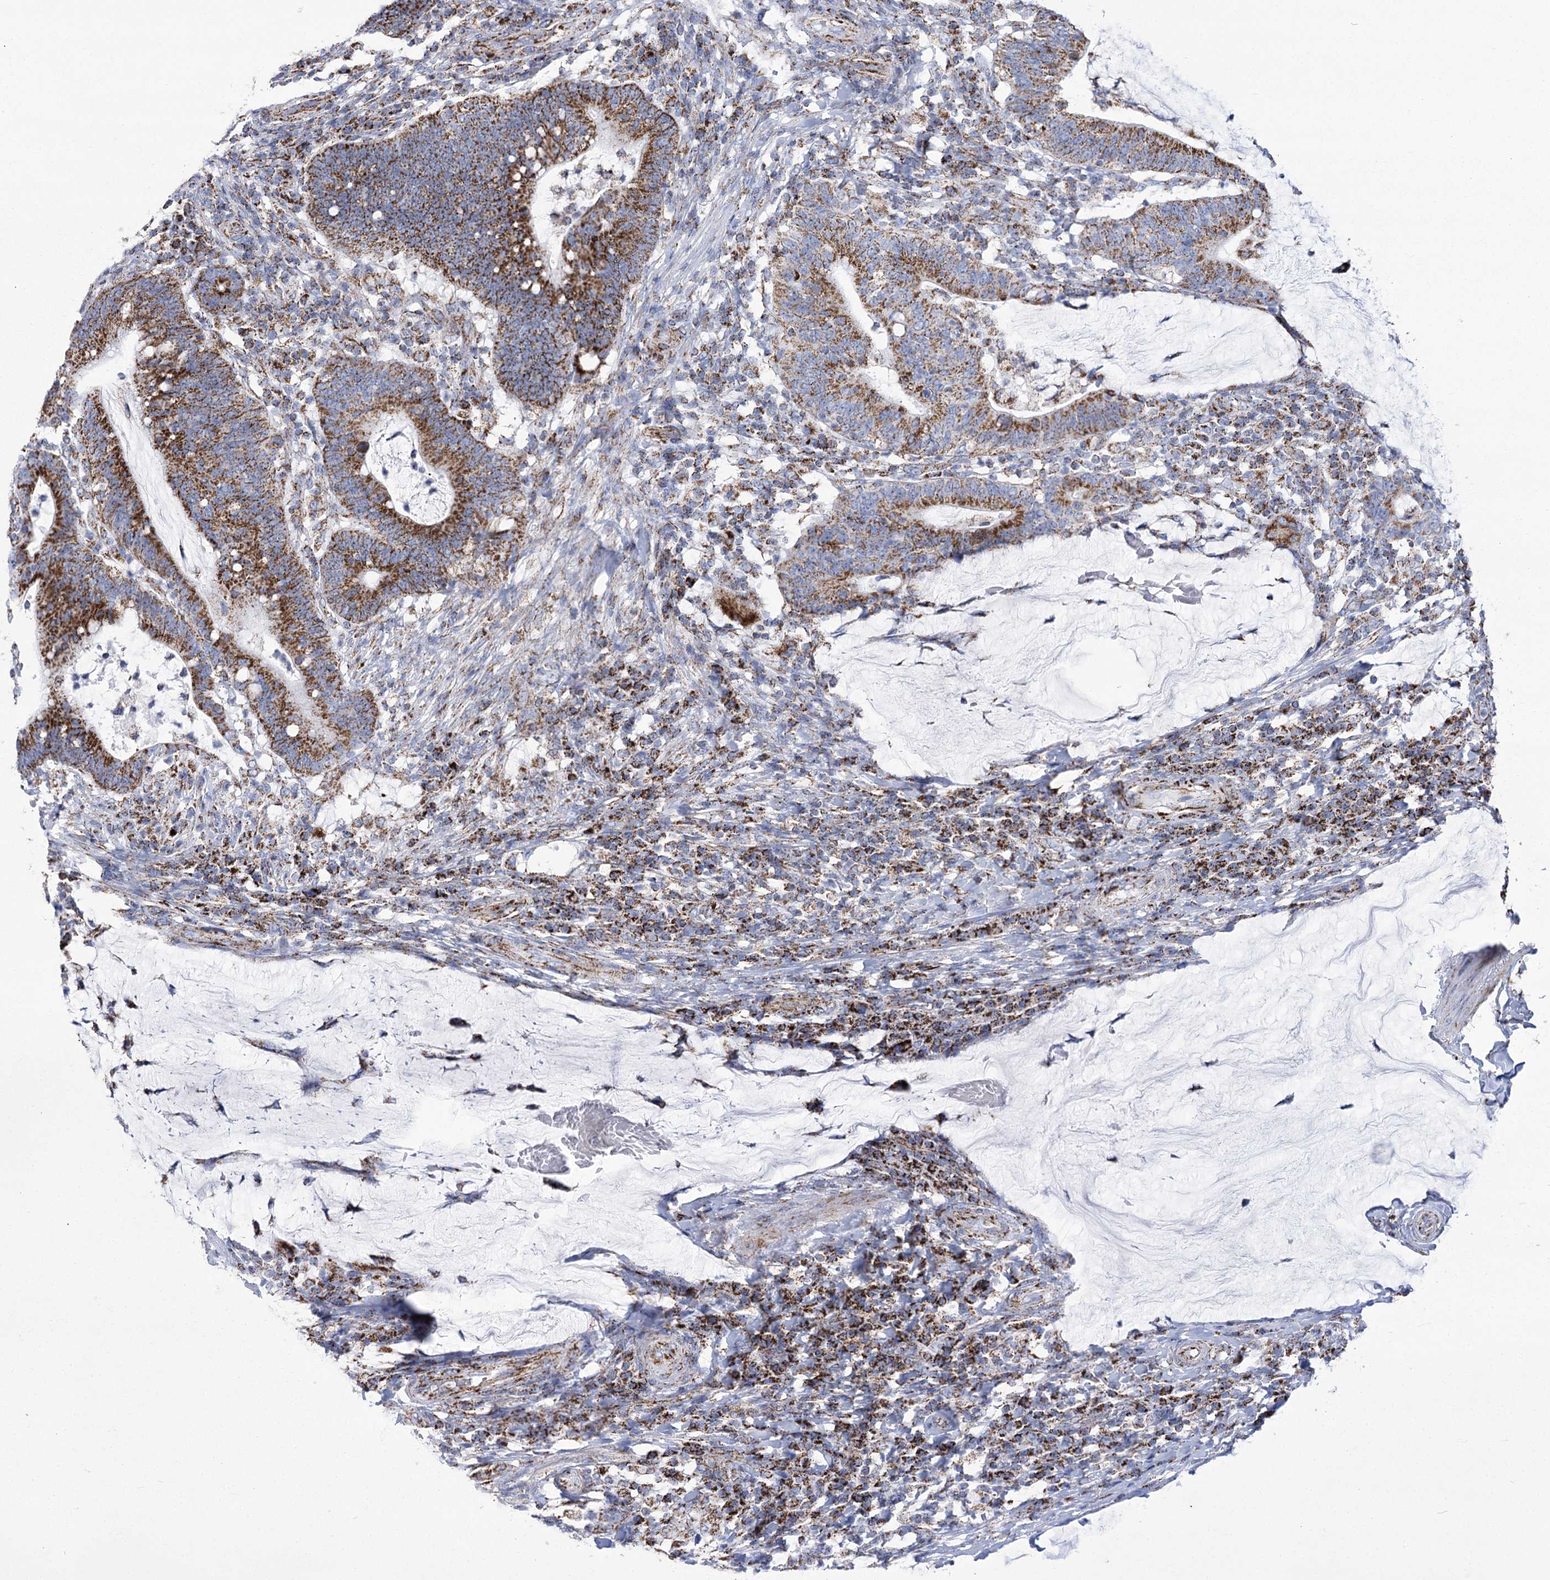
{"staining": {"intensity": "strong", "quantity": "25%-75%", "location": "cytoplasmic/membranous"}, "tissue": "colorectal cancer", "cell_type": "Tumor cells", "image_type": "cancer", "snomed": [{"axis": "morphology", "description": "Normal tissue, NOS"}, {"axis": "morphology", "description": "Adenocarcinoma, NOS"}, {"axis": "topography", "description": "Colon"}], "caption": "An image of human colorectal adenocarcinoma stained for a protein demonstrates strong cytoplasmic/membranous brown staining in tumor cells.", "gene": "PDHB", "patient": {"sex": "female", "age": 66}}